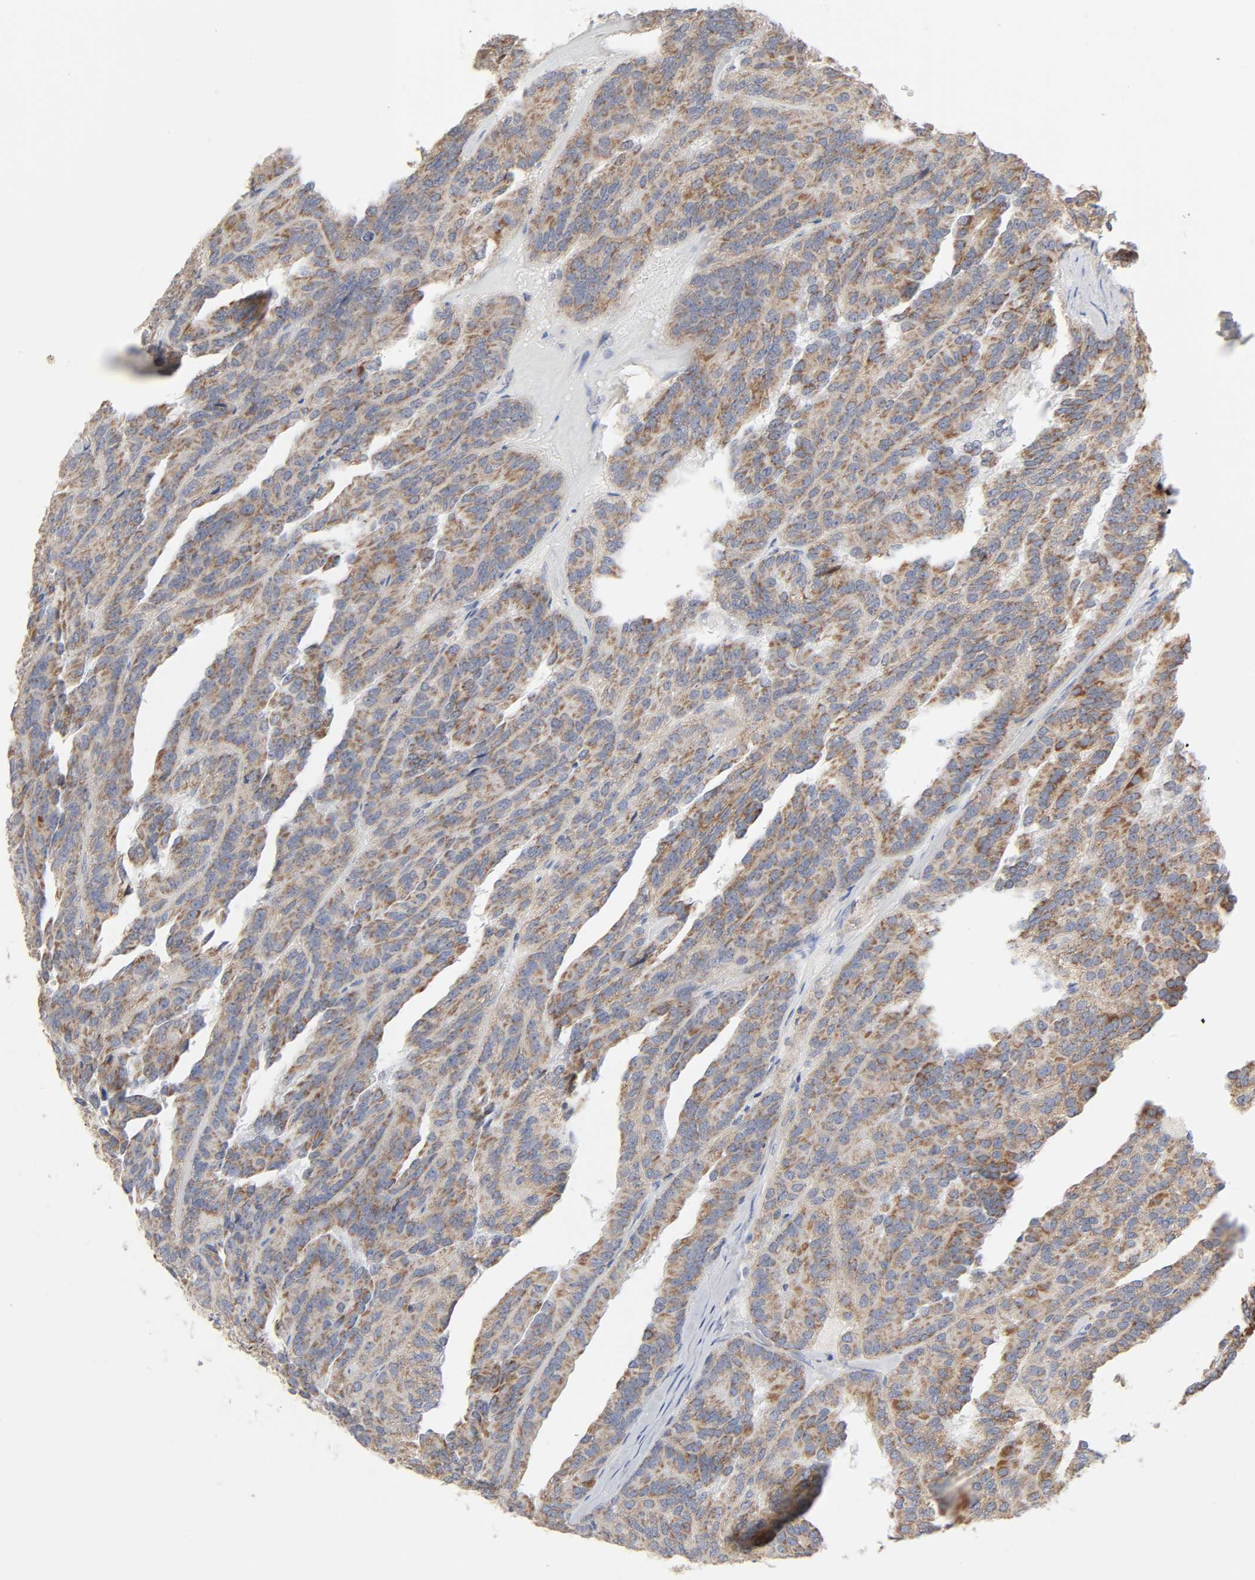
{"staining": {"intensity": "moderate", "quantity": ">75%", "location": "cytoplasmic/membranous"}, "tissue": "renal cancer", "cell_type": "Tumor cells", "image_type": "cancer", "snomed": [{"axis": "morphology", "description": "Adenocarcinoma, NOS"}, {"axis": "topography", "description": "Kidney"}], "caption": "Immunohistochemistry (DAB) staining of renal cancer shows moderate cytoplasmic/membranous protein positivity in about >75% of tumor cells. Nuclei are stained in blue.", "gene": "SYT16", "patient": {"sex": "male", "age": 46}}